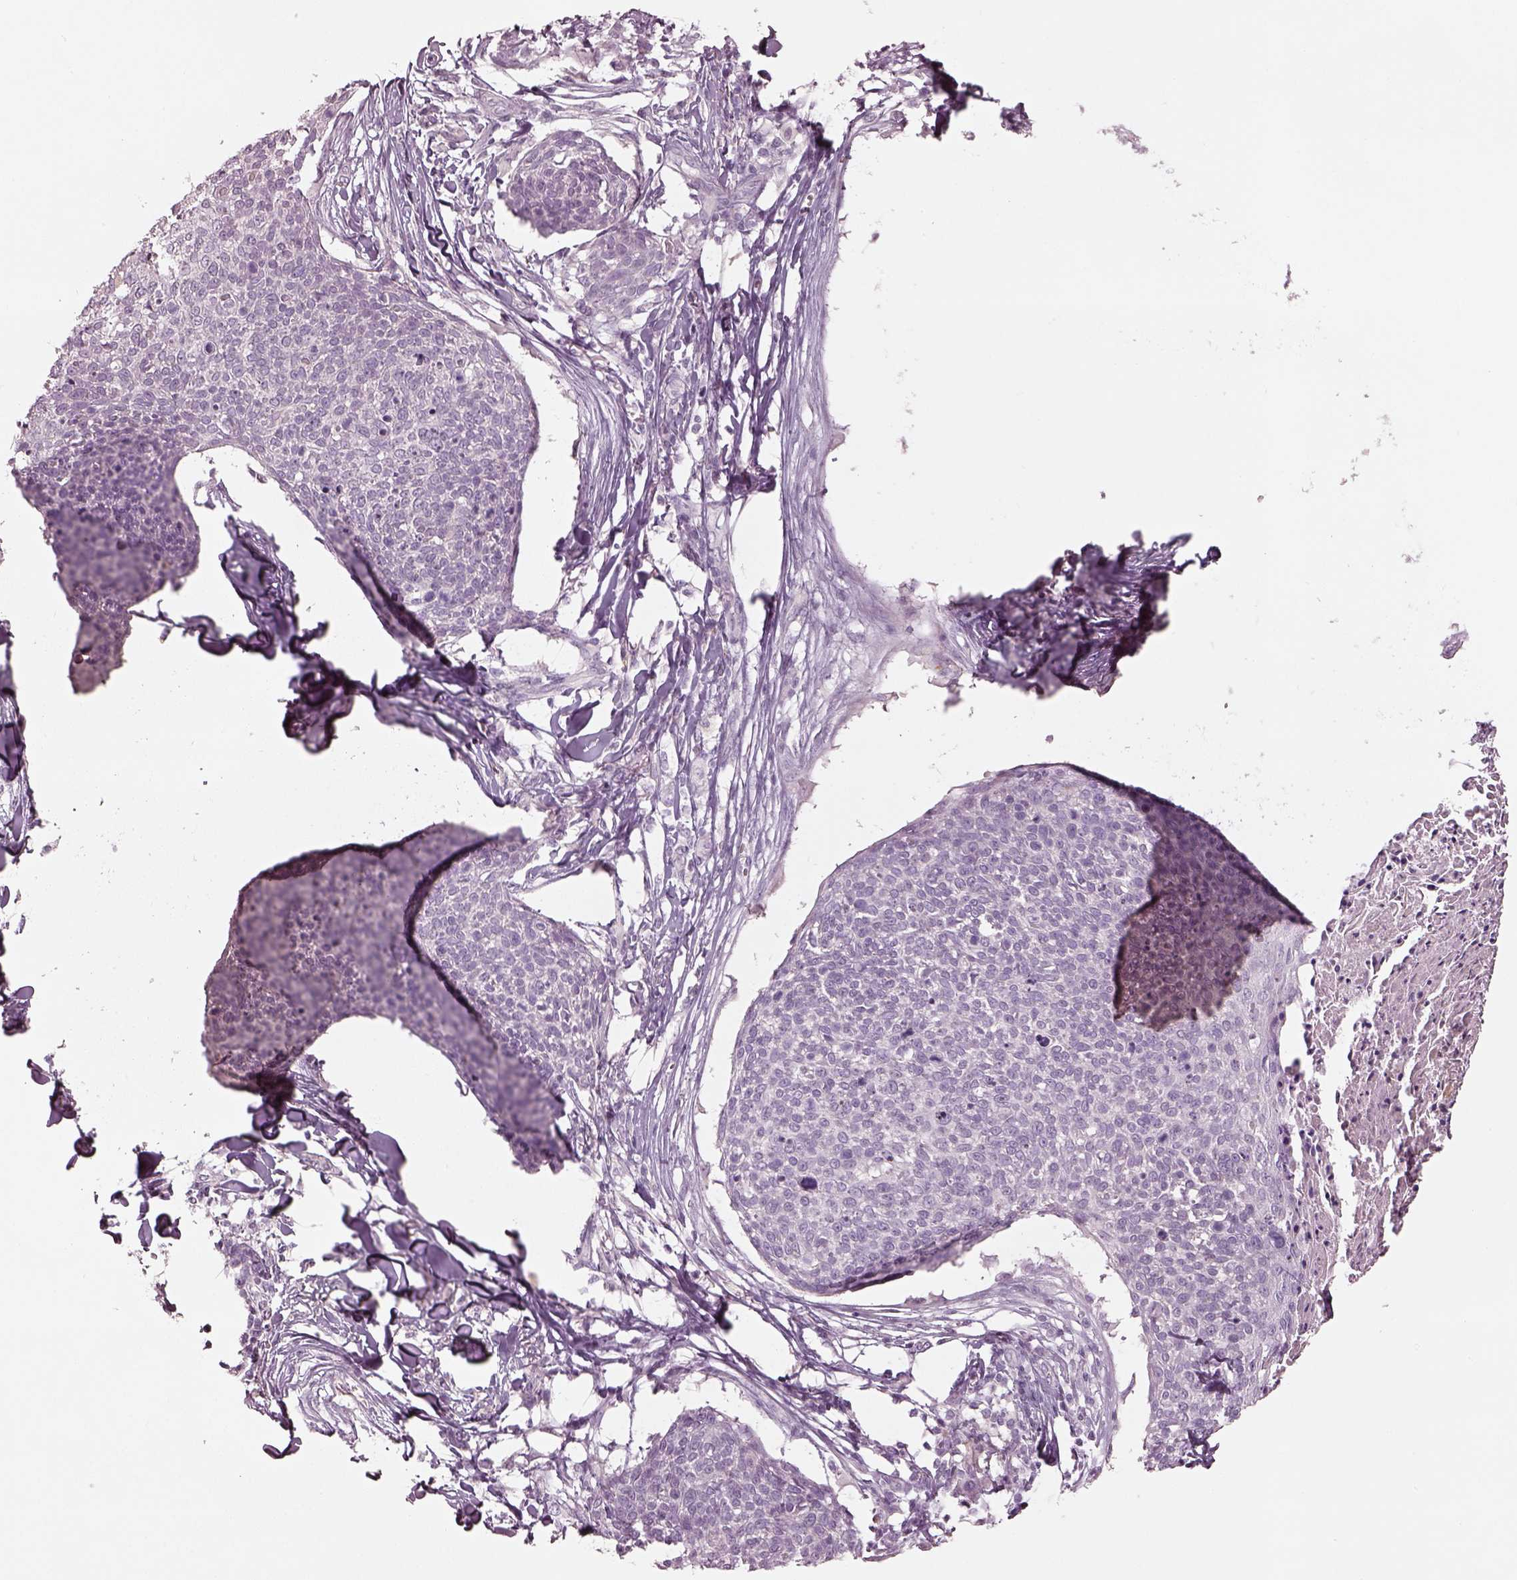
{"staining": {"intensity": "negative", "quantity": "none", "location": "none"}, "tissue": "skin cancer", "cell_type": "Tumor cells", "image_type": "cancer", "snomed": [{"axis": "morphology", "description": "Squamous cell carcinoma, NOS"}, {"axis": "topography", "description": "Skin"}, {"axis": "topography", "description": "Vulva"}], "caption": "IHC image of neoplastic tissue: human skin cancer stained with DAB (3,3'-diaminobenzidine) displays no significant protein positivity in tumor cells.", "gene": "SPATA6L", "patient": {"sex": "female", "age": 75}}